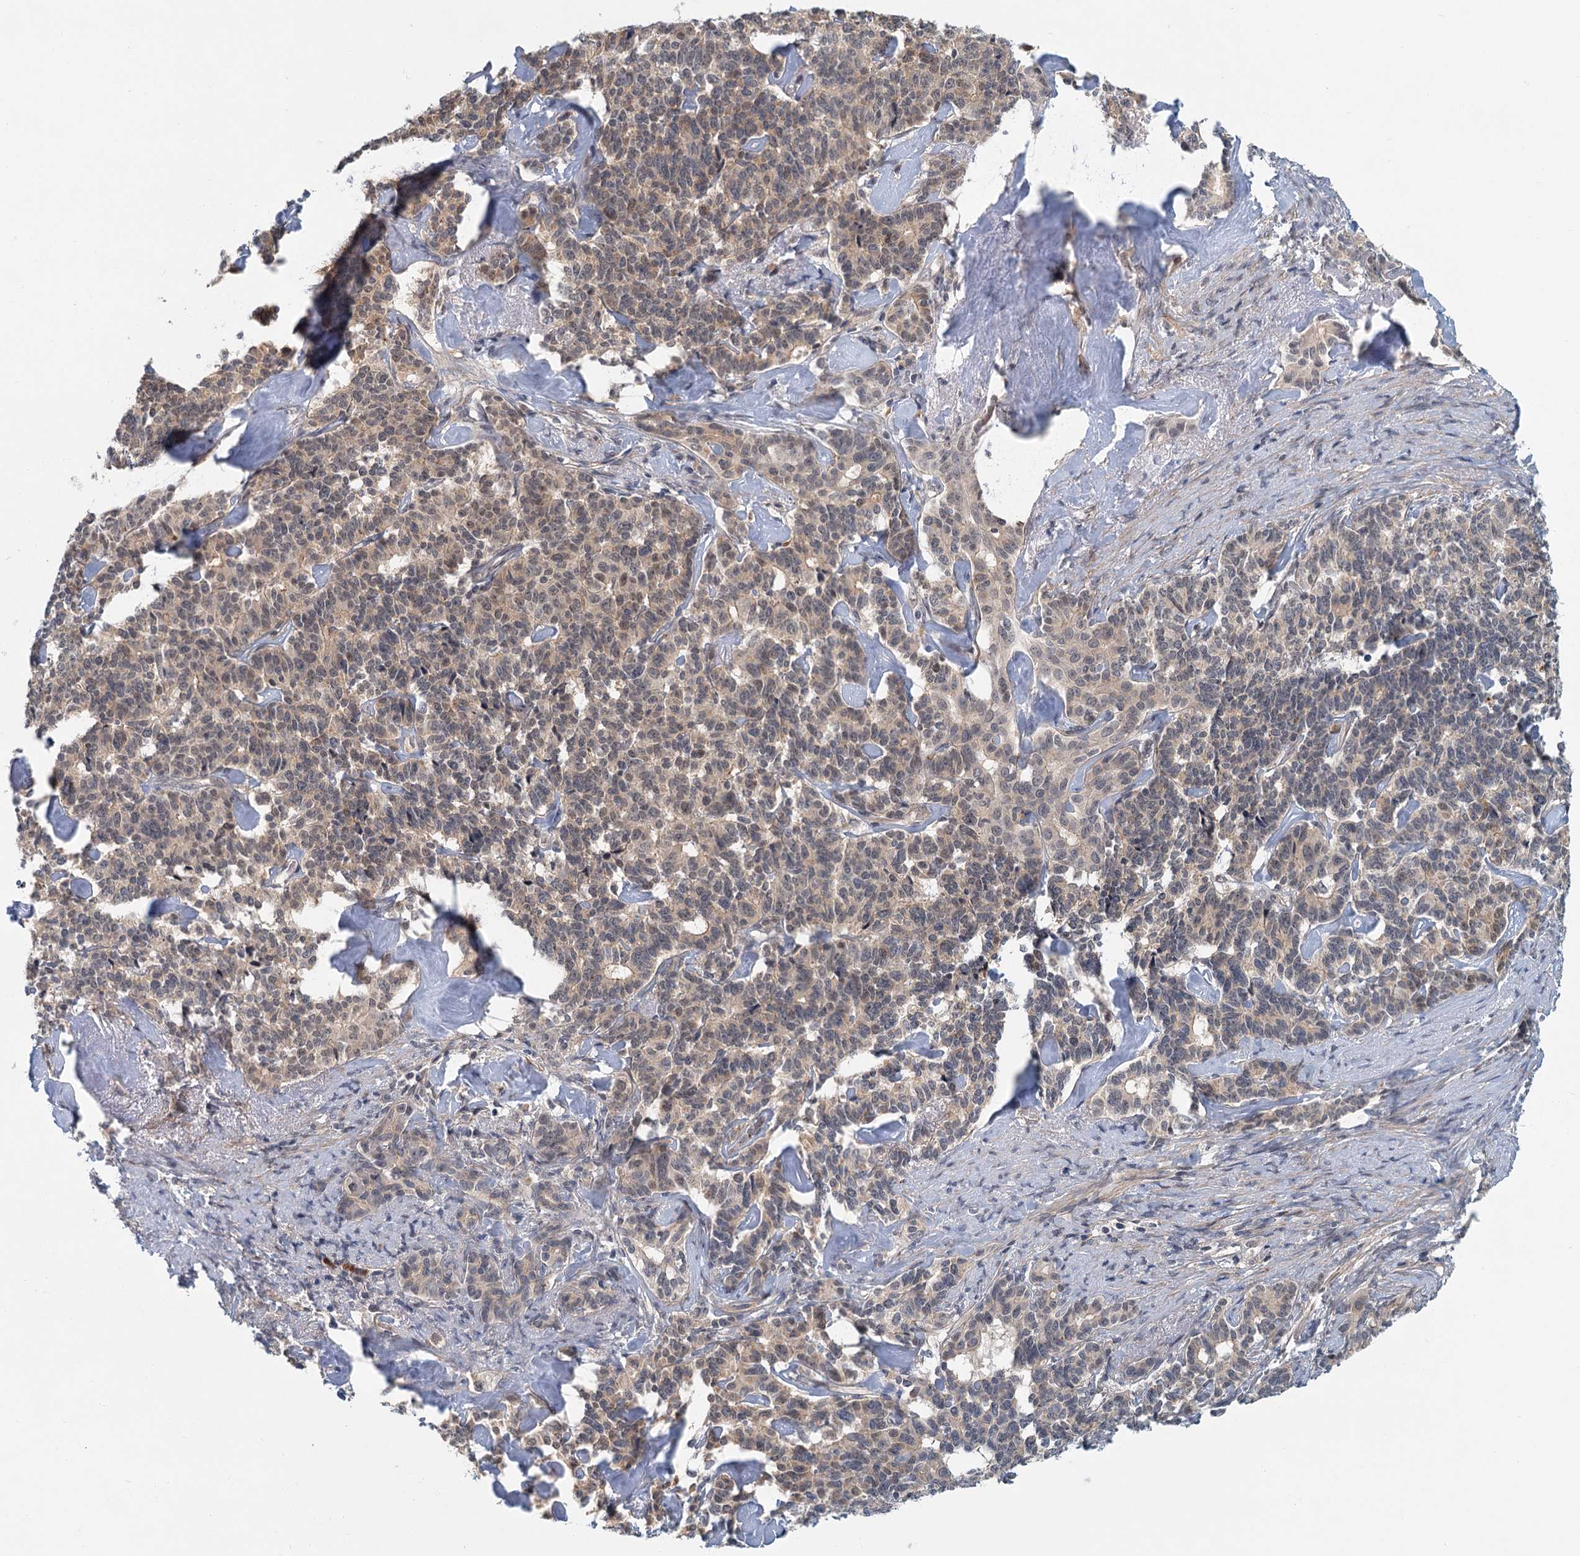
{"staining": {"intensity": "weak", "quantity": "25%-75%", "location": "cytoplasmic/membranous,nuclear"}, "tissue": "pancreatic cancer", "cell_type": "Tumor cells", "image_type": "cancer", "snomed": [{"axis": "morphology", "description": "Adenocarcinoma, NOS"}, {"axis": "topography", "description": "Pancreas"}], "caption": "Immunohistochemistry (IHC) histopathology image of human adenocarcinoma (pancreatic) stained for a protein (brown), which displays low levels of weak cytoplasmic/membranous and nuclear expression in about 25%-75% of tumor cells.", "gene": "TAS2R42", "patient": {"sex": "female", "age": 74}}